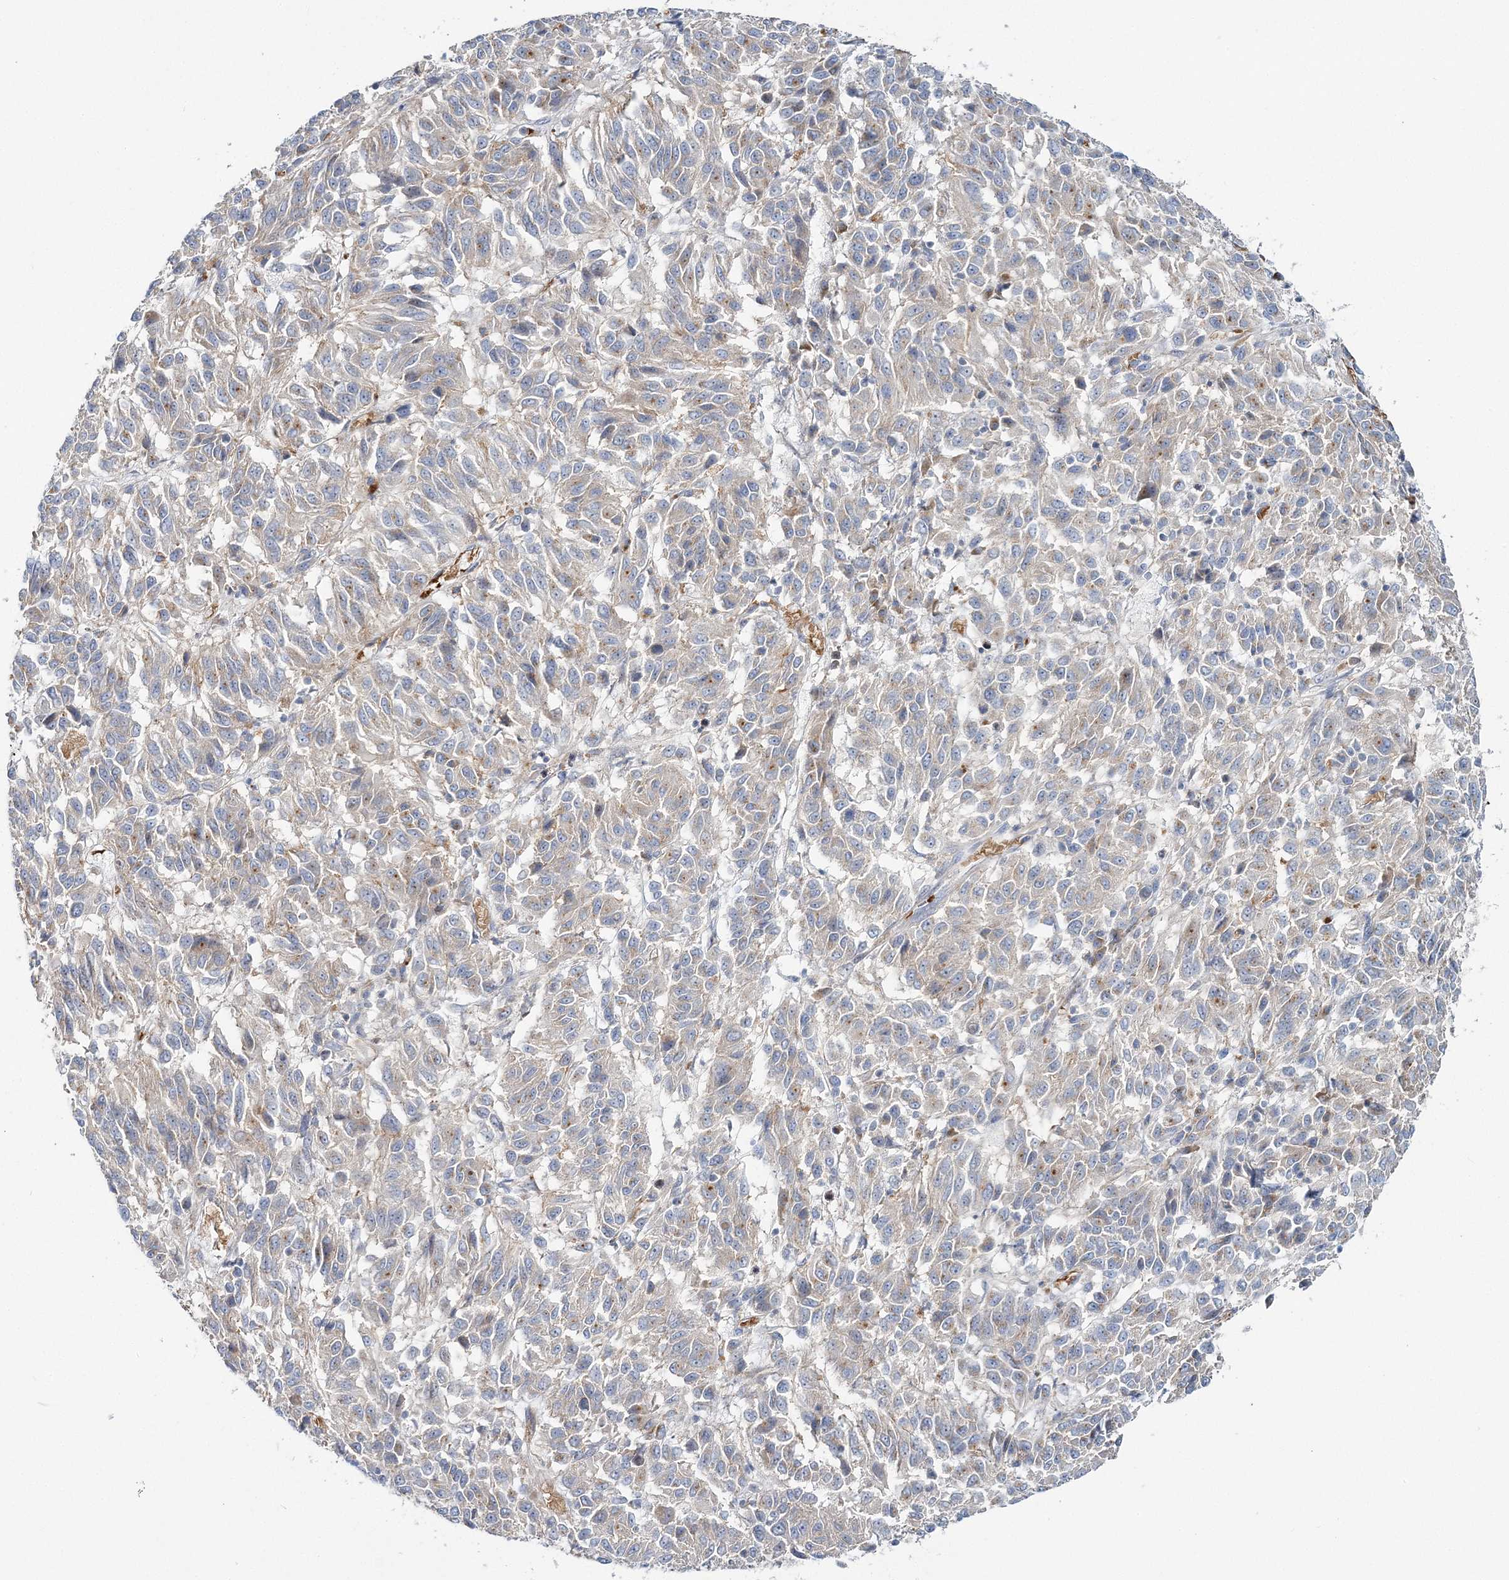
{"staining": {"intensity": "weak", "quantity": "<25%", "location": "cytoplasmic/membranous"}, "tissue": "melanoma", "cell_type": "Tumor cells", "image_type": "cancer", "snomed": [{"axis": "morphology", "description": "Malignant melanoma, Metastatic site"}, {"axis": "topography", "description": "Lung"}], "caption": "Human malignant melanoma (metastatic site) stained for a protein using IHC demonstrates no staining in tumor cells.", "gene": "ATP11B", "patient": {"sex": "male", "age": 64}}